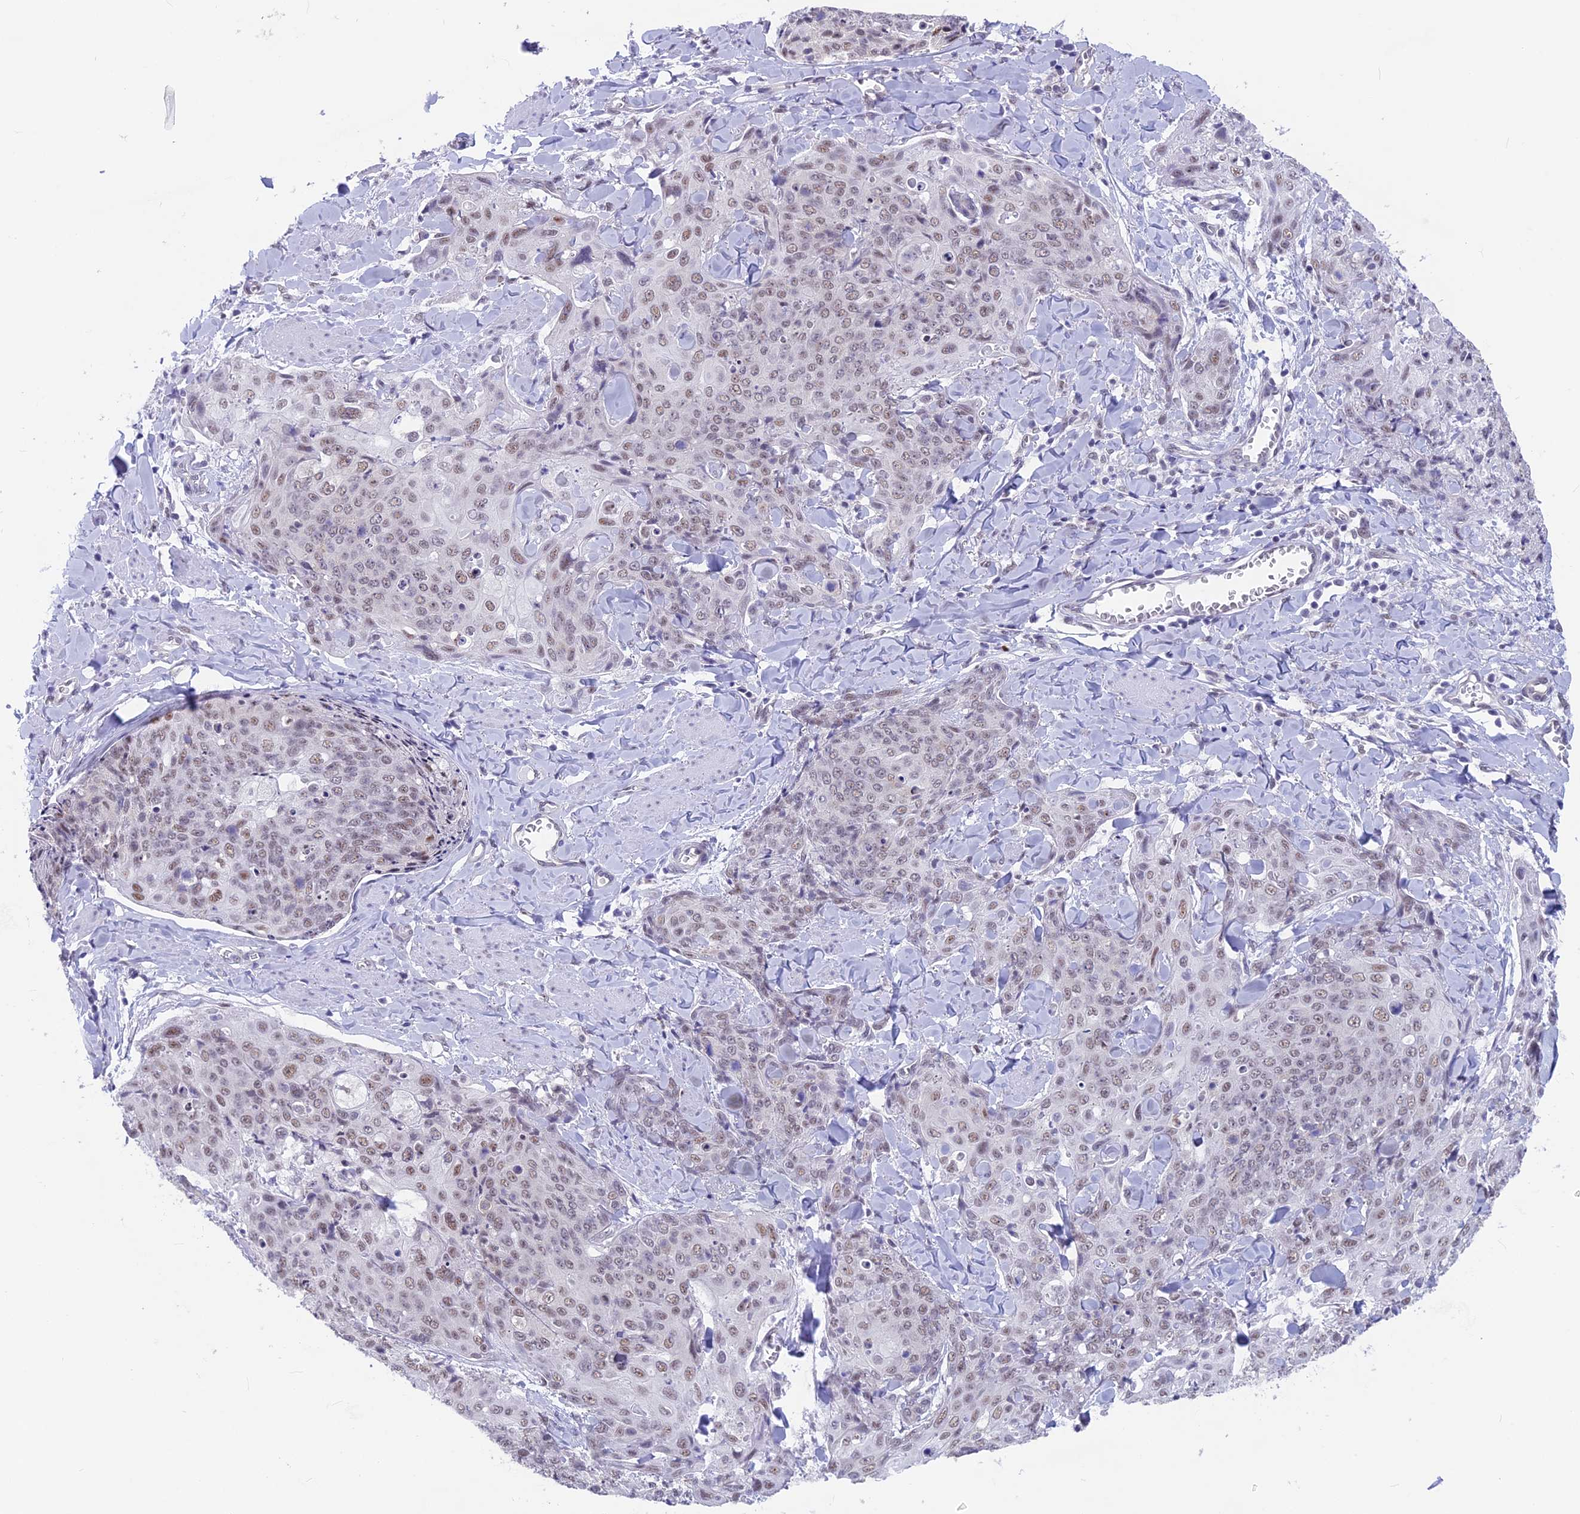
{"staining": {"intensity": "weak", "quantity": ">75%", "location": "nuclear"}, "tissue": "skin cancer", "cell_type": "Tumor cells", "image_type": "cancer", "snomed": [{"axis": "morphology", "description": "Squamous cell carcinoma, NOS"}, {"axis": "topography", "description": "Skin"}, {"axis": "topography", "description": "Vulva"}], "caption": "Weak nuclear positivity for a protein is appreciated in about >75% of tumor cells of skin cancer using IHC.", "gene": "SRSF5", "patient": {"sex": "female", "age": 85}}